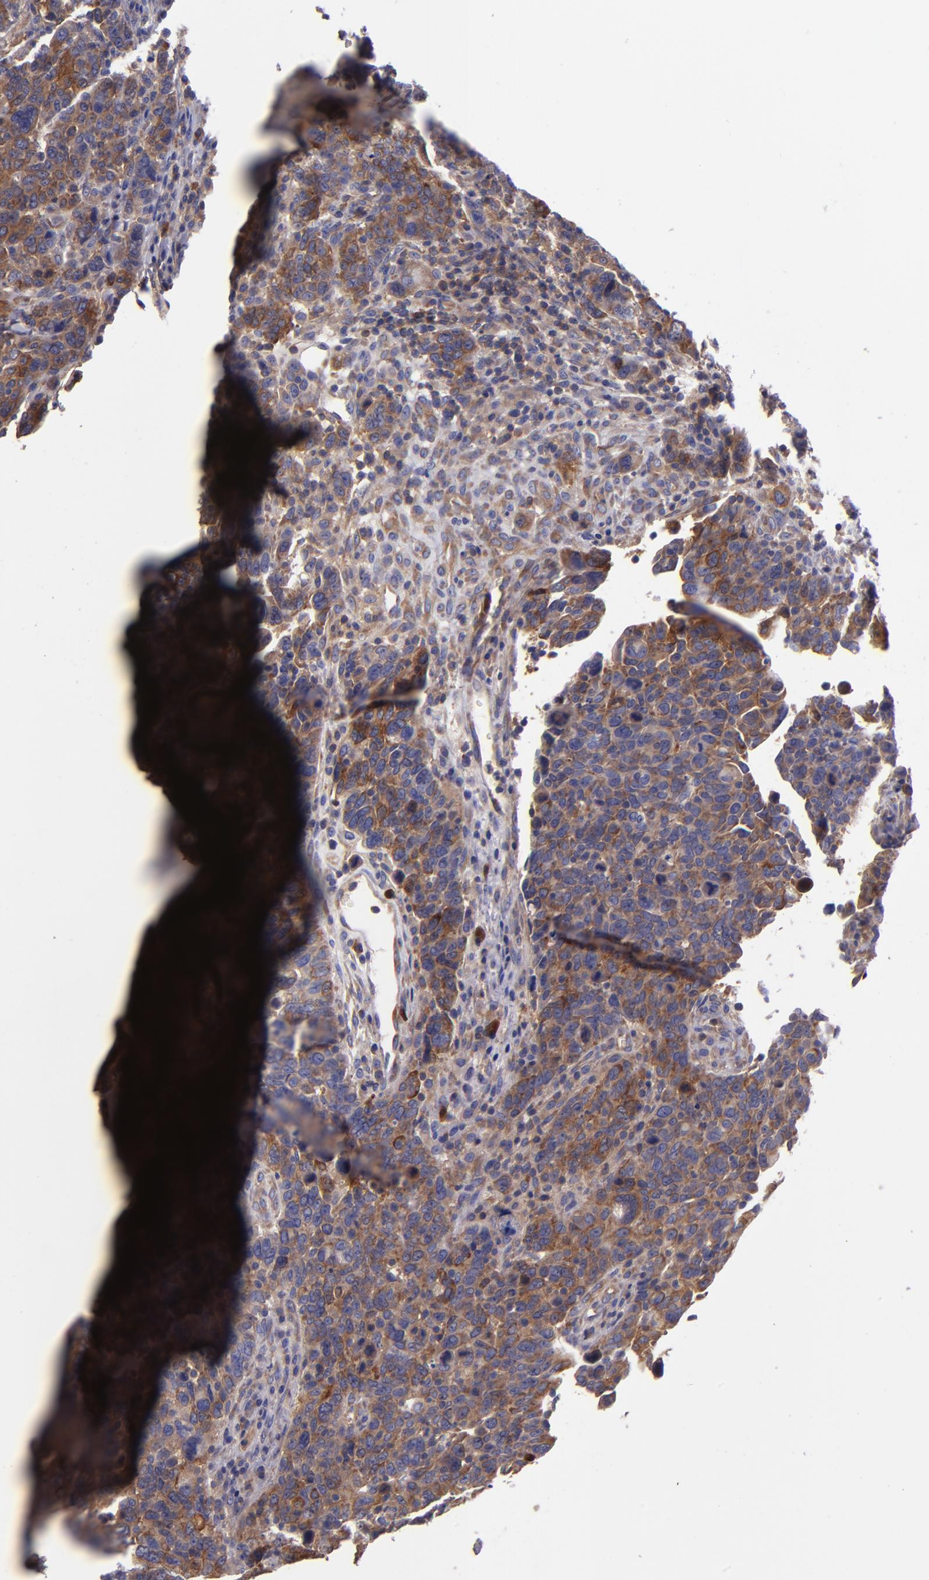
{"staining": {"intensity": "moderate", "quantity": ">75%", "location": "cytoplasmic/membranous"}, "tissue": "breast cancer", "cell_type": "Tumor cells", "image_type": "cancer", "snomed": [{"axis": "morphology", "description": "Duct carcinoma"}, {"axis": "topography", "description": "Breast"}], "caption": "Breast cancer stained for a protein (brown) exhibits moderate cytoplasmic/membranous positive positivity in about >75% of tumor cells.", "gene": "CARS1", "patient": {"sex": "female", "age": 37}}